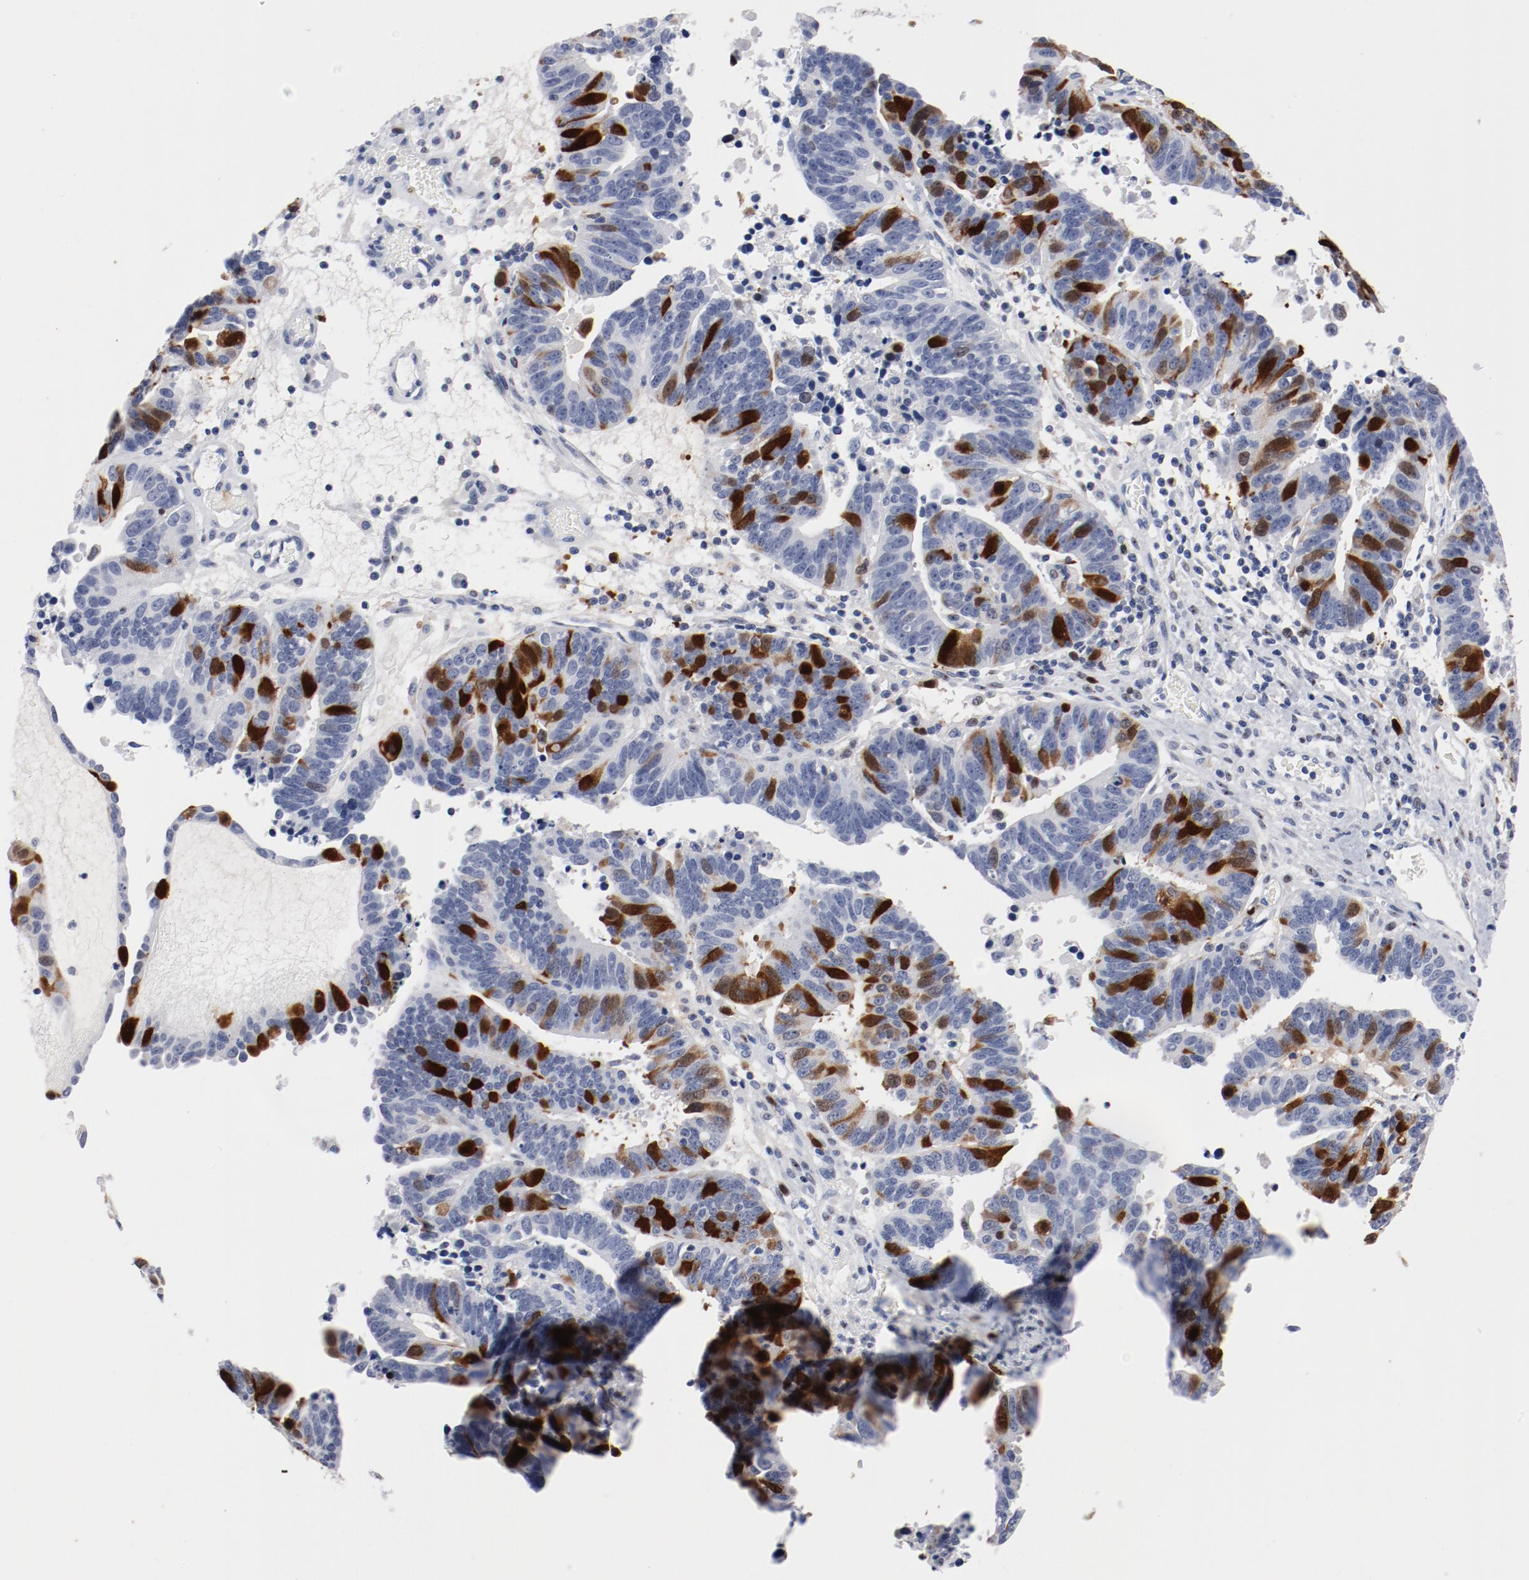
{"staining": {"intensity": "strong", "quantity": "25%-75%", "location": "cytoplasmic/membranous,nuclear"}, "tissue": "ovarian cancer", "cell_type": "Tumor cells", "image_type": "cancer", "snomed": [{"axis": "morphology", "description": "Carcinoma, endometroid"}, {"axis": "morphology", "description": "Cystadenocarcinoma, serous, NOS"}, {"axis": "topography", "description": "Ovary"}], "caption": "Immunohistochemical staining of ovarian cancer (endometroid carcinoma) demonstrates high levels of strong cytoplasmic/membranous and nuclear protein positivity in approximately 25%-75% of tumor cells. Immunohistochemistry stains the protein in brown and the nuclei are stained blue.", "gene": "CDC20", "patient": {"sex": "female", "age": 45}}